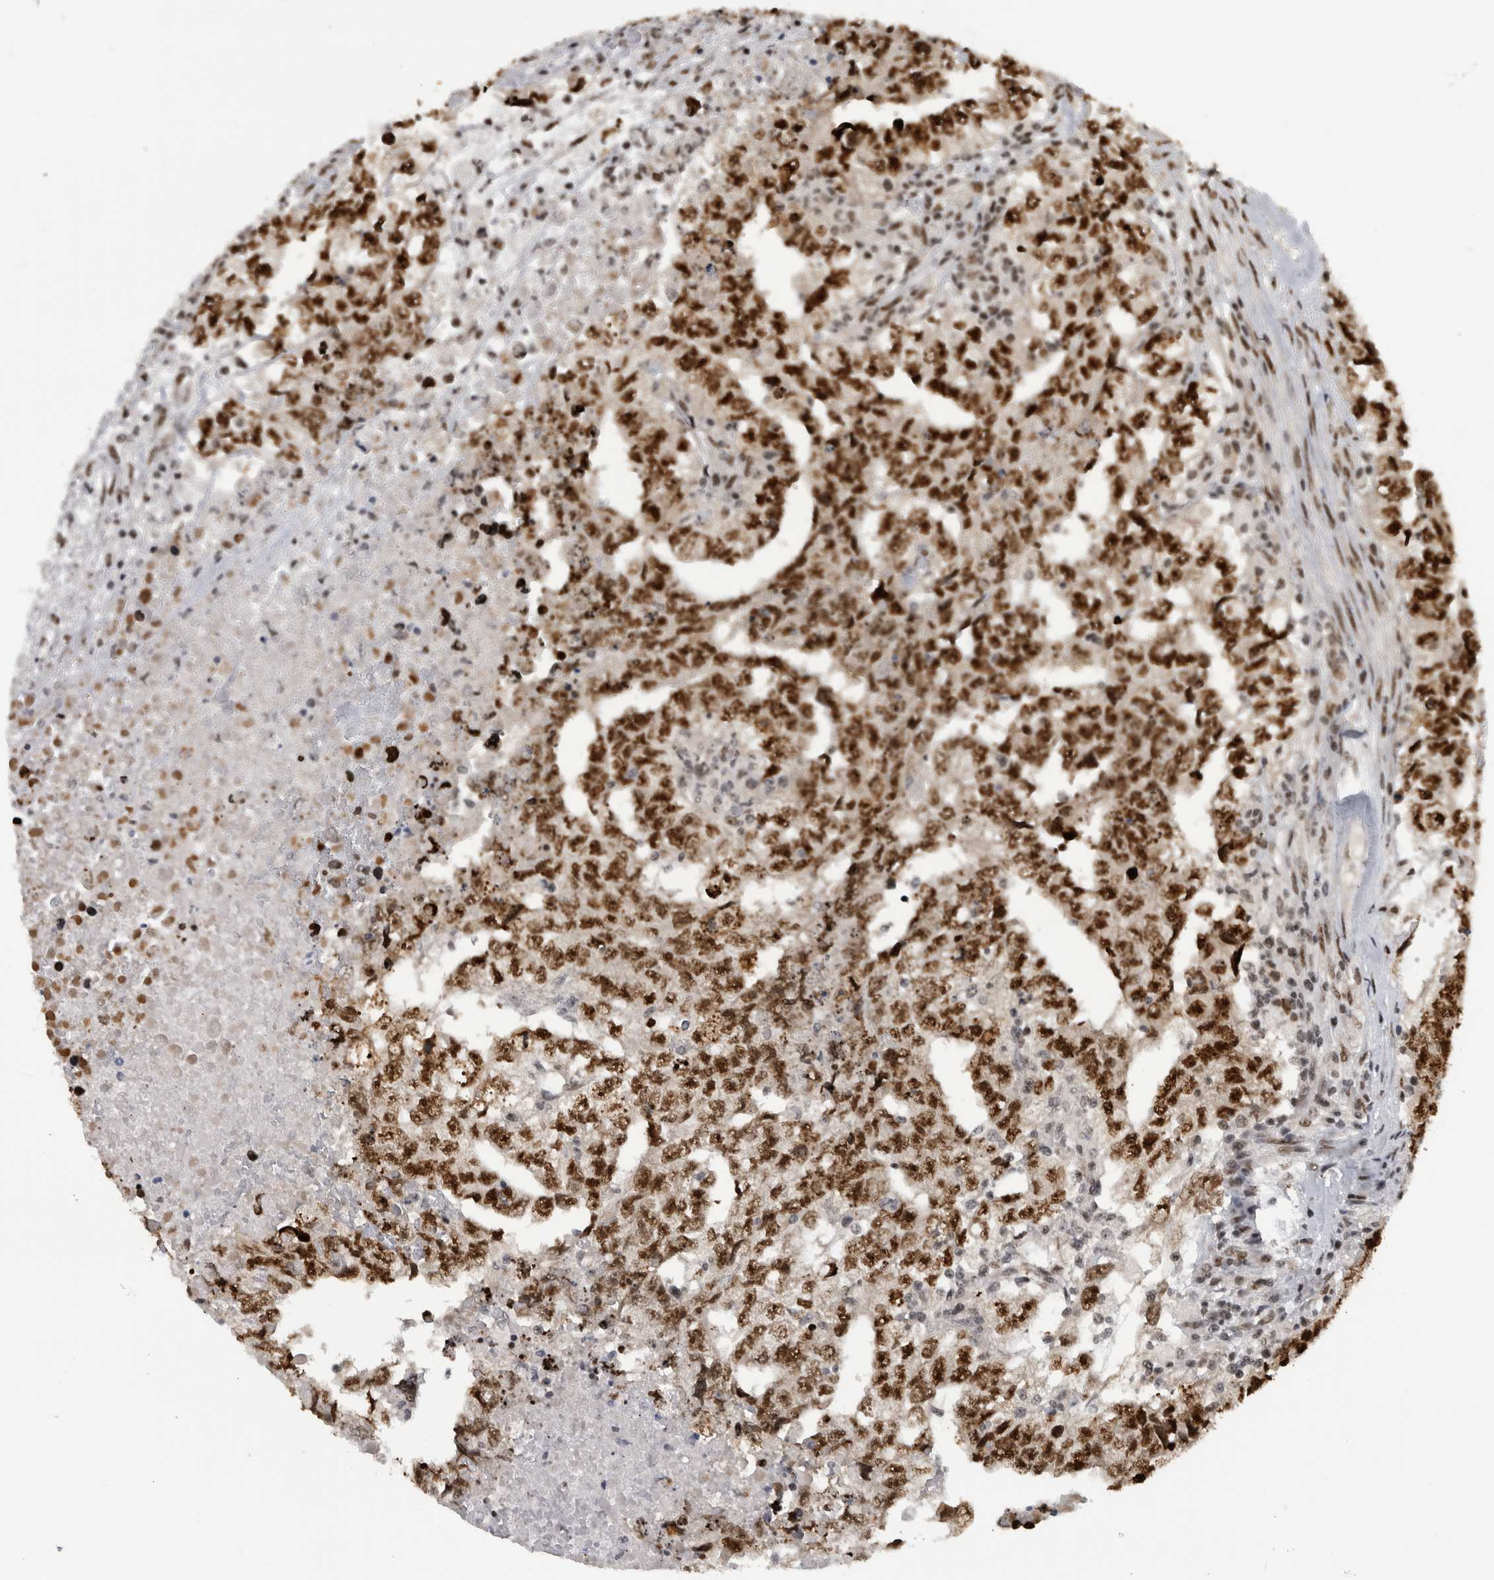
{"staining": {"intensity": "strong", "quantity": ">75%", "location": "nuclear"}, "tissue": "testis cancer", "cell_type": "Tumor cells", "image_type": "cancer", "snomed": [{"axis": "morphology", "description": "Carcinoma, Embryonal, NOS"}, {"axis": "topography", "description": "Testis"}], "caption": "A photomicrograph of testis cancer (embryonal carcinoma) stained for a protein exhibits strong nuclear brown staining in tumor cells.", "gene": "ZSCAN2", "patient": {"sex": "male", "age": 36}}